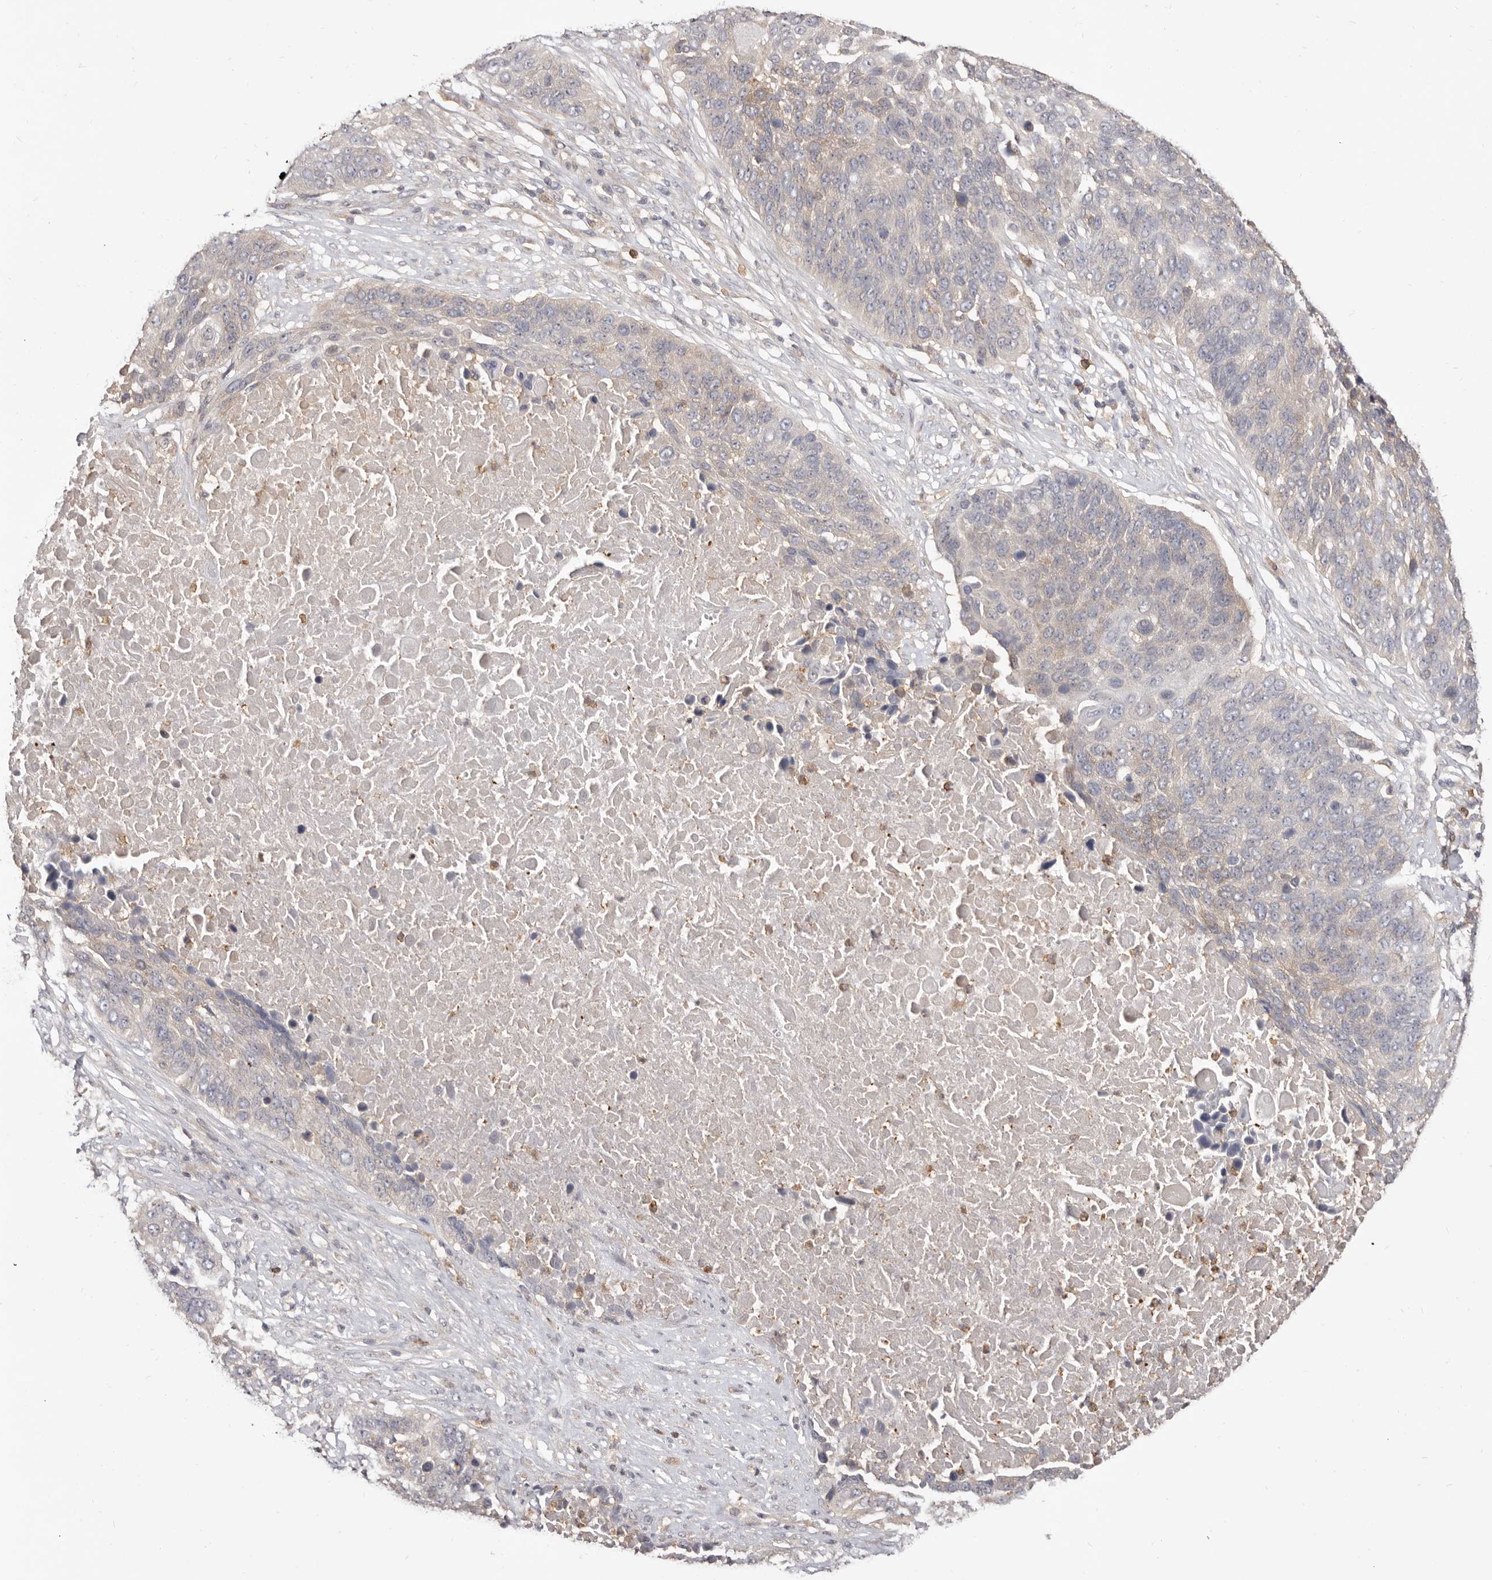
{"staining": {"intensity": "weak", "quantity": "<25%", "location": "cytoplasmic/membranous"}, "tissue": "lung cancer", "cell_type": "Tumor cells", "image_type": "cancer", "snomed": [{"axis": "morphology", "description": "Squamous cell carcinoma, NOS"}, {"axis": "topography", "description": "Lung"}], "caption": "Tumor cells show no significant positivity in lung cancer.", "gene": "TC2N", "patient": {"sex": "male", "age": 66}}